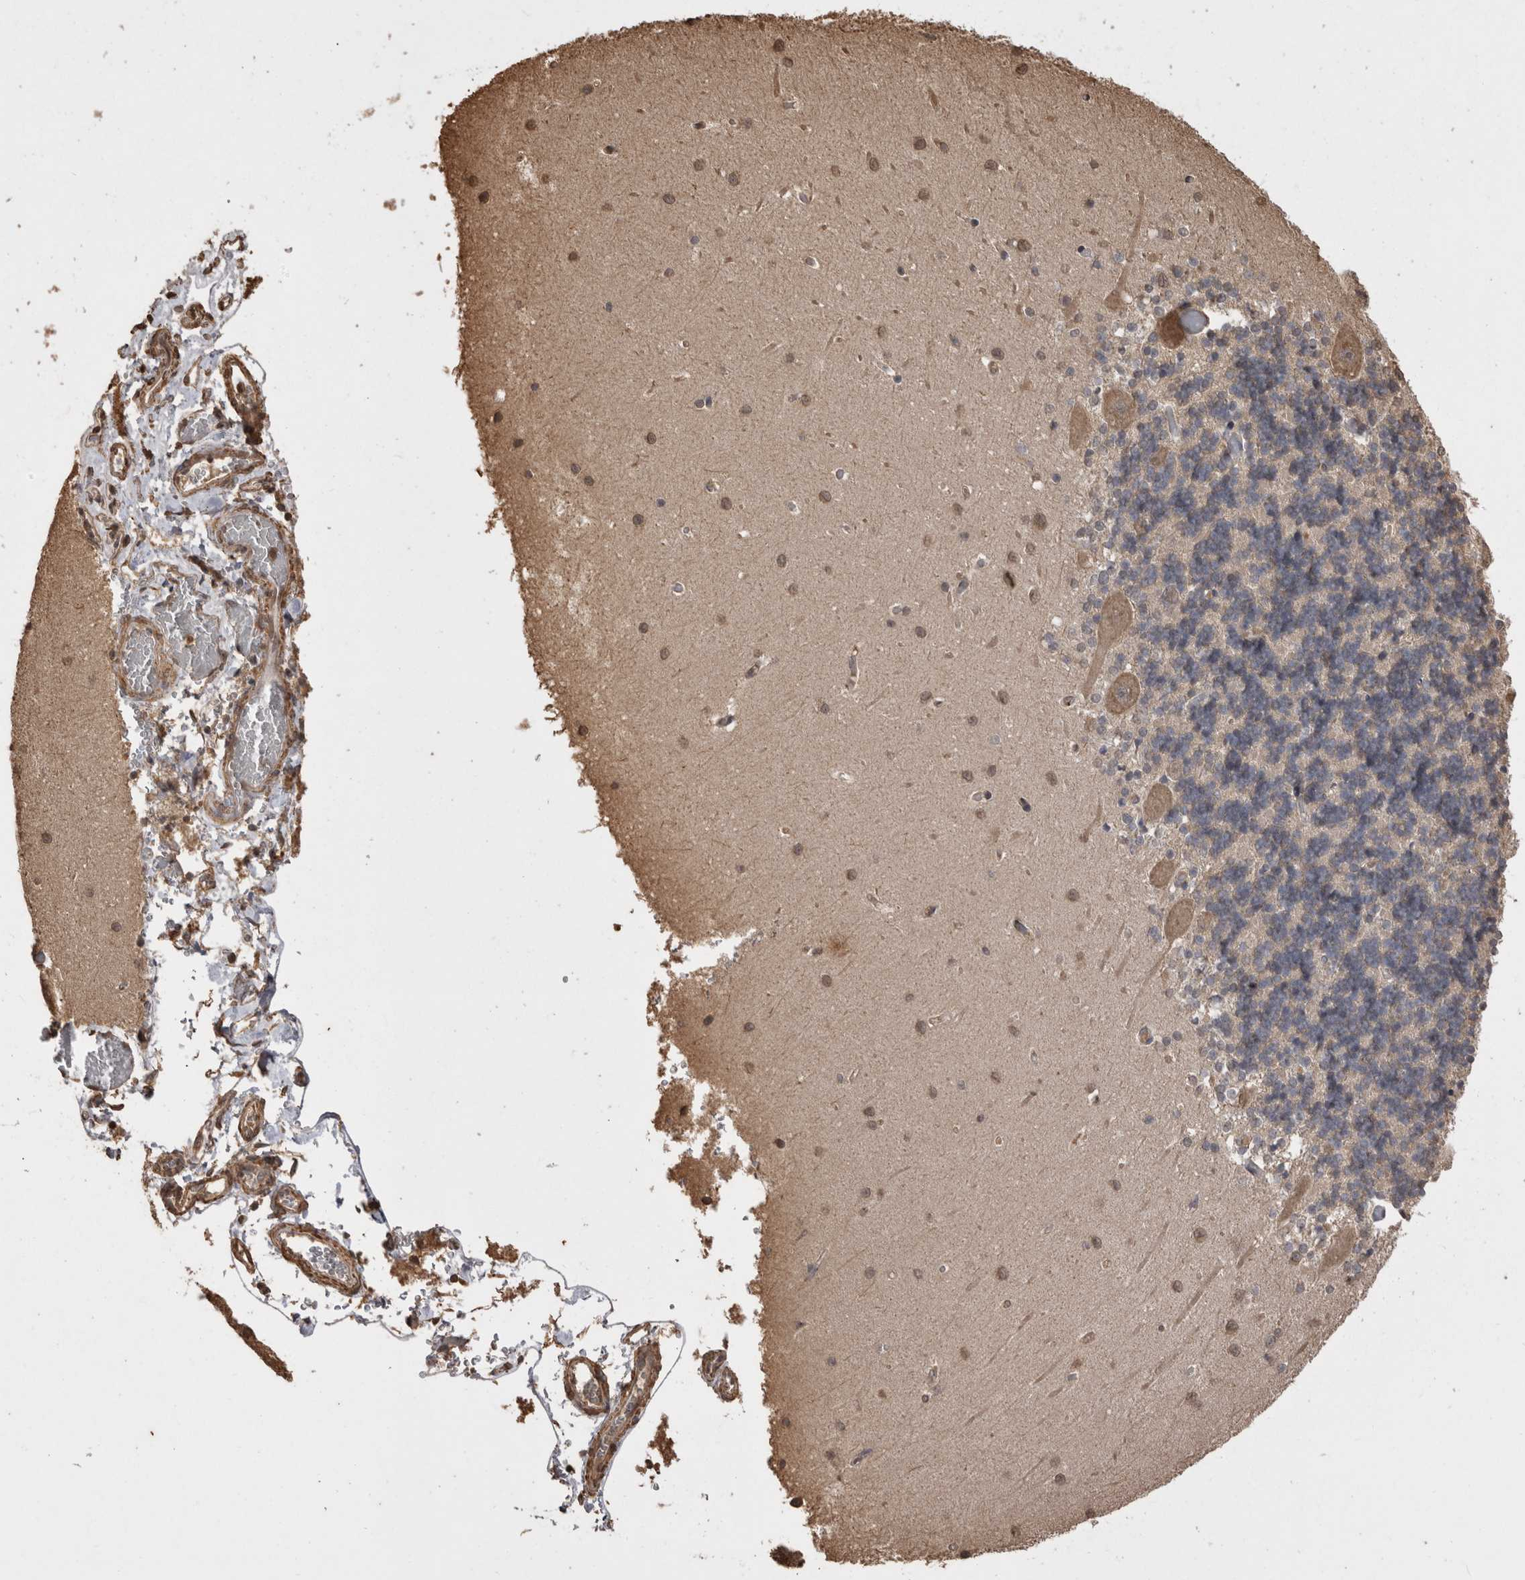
{"staining": {"intensity": "moderate", "quantity": "<25%", "location": "cytoplasmic/membranous"}, "tissue": "cerebellum", "cell_type": "Cells in granular layer", "image_type": "normal", "snomed": [{"axis": "morphology", "description": "Normal tissue, NOS"}, {"axis": "topography", "description": "Cerebellum"}], "caption": "Immunohistochemistry (DAB) staining of unremarkable cerebellum exhibits moderate cytoplasmic/membranous protein staining in about <25% of cells in granular layer.", "gene": "SOCS5", "patient": {"sex": "male", "age": 37}}